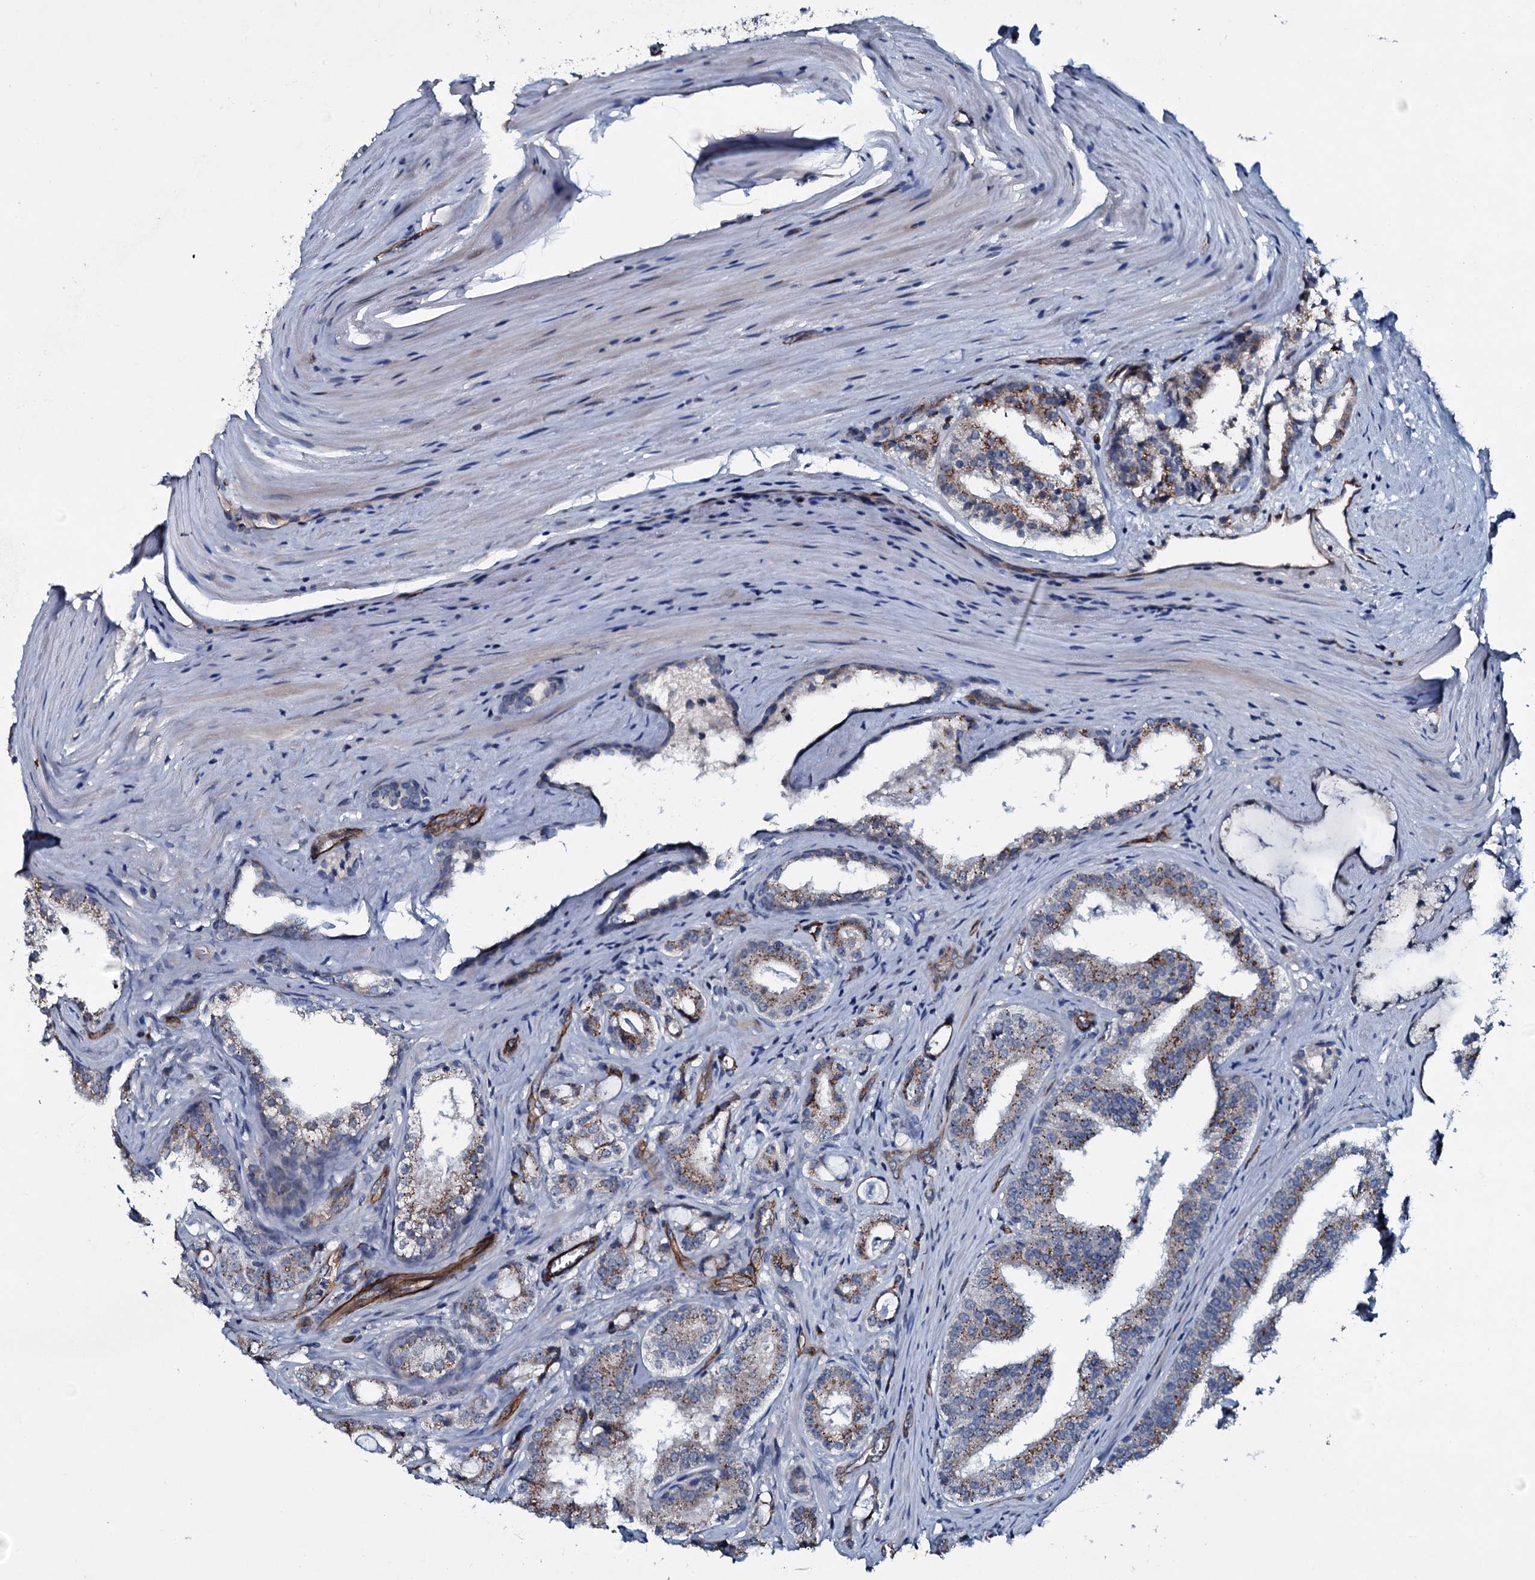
{"staining": {"intensity": "weak", "quantity": ">75%", "location": "cytoplasmic/membranous"}, "tissue": "prostate cancer", "cell_type": "Tumor cells", "image_type": "cancer", "snomed": [{"axis": "morphology", "description": "Adenocarcinoma, High grade"}, {"axis": "topography", "description": "Prostate"}], "caption": "Tumor cells display low levels of weak cytoplasmic/membranous positivity in approximately >75% of cells in prostate cancer (high-grade adenocarcinoma). The protein of interest is stained brown, and the nuclei are stained in blue (DAB IHC with brightfield microscopy, high magnification).", "gene": "CLEC14A", "patient": {"sex": "male", "age": 63}}